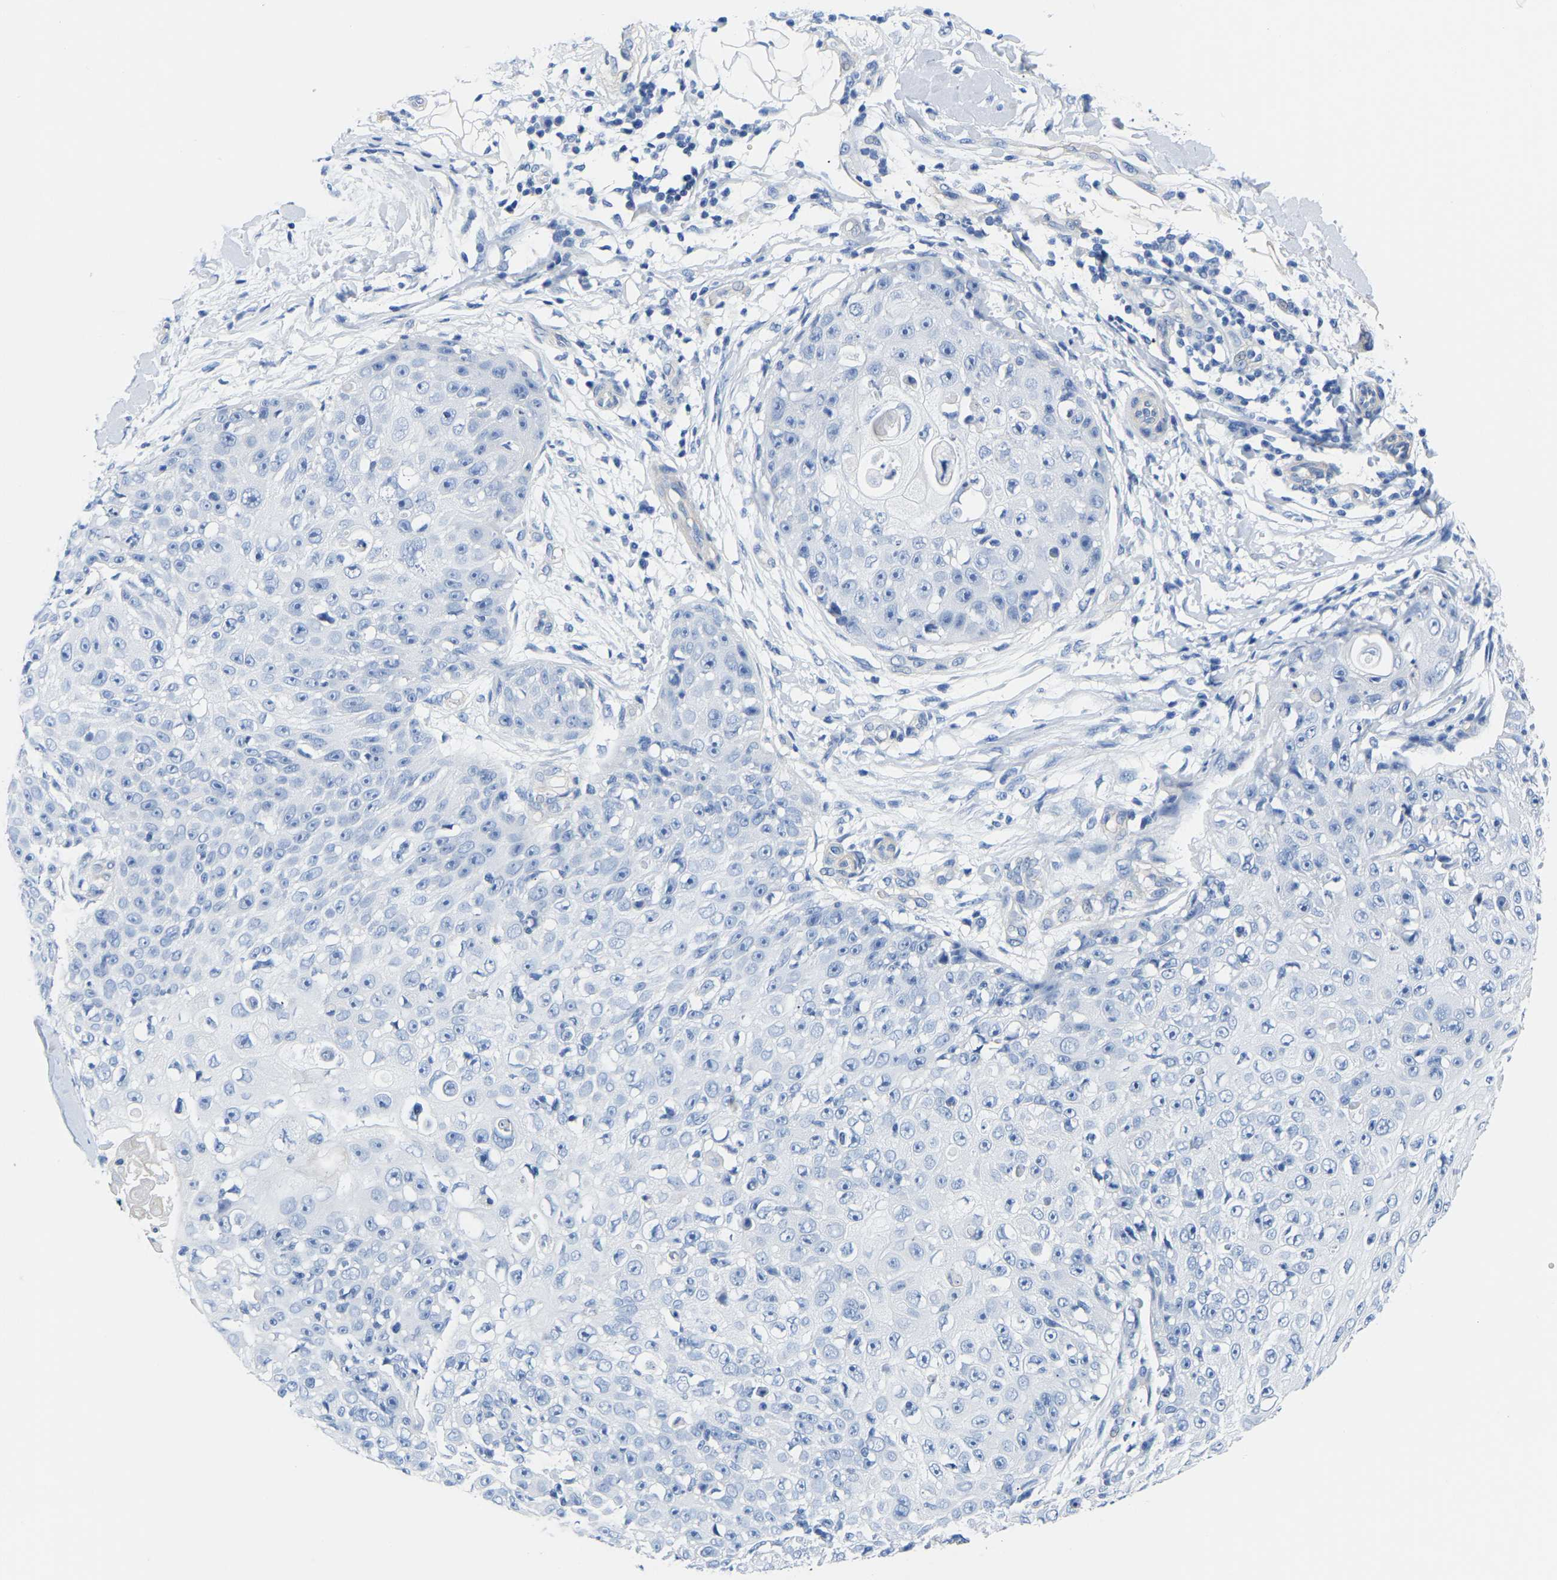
{"staining": {"intensity": "negative", "quantity": "none", "location": "none"}, "tissue": "skin cancer", "cell_type": "Tumor cells", "image_type": "cancer", "snomed": [{"axis": "morphology", "description": "Squamous cell carcinoma, NOS"}, {"axis": "topography", "description": "Skin"}], "caption": "High magnification brightfield microscopy of skin squamous cell carcinoma stained with DAB (3,3'-diaminobenzidine) (brown) and counterstained with hematoxylin (blue): tumor cells show no significant positivity. (Brightfield microscopy of DAB (3,3'-diaminobenzidine) immunohistochemistry at high magnification).", "gene": "UPK3A", "patient": {"sex": "male", "age": 86}}